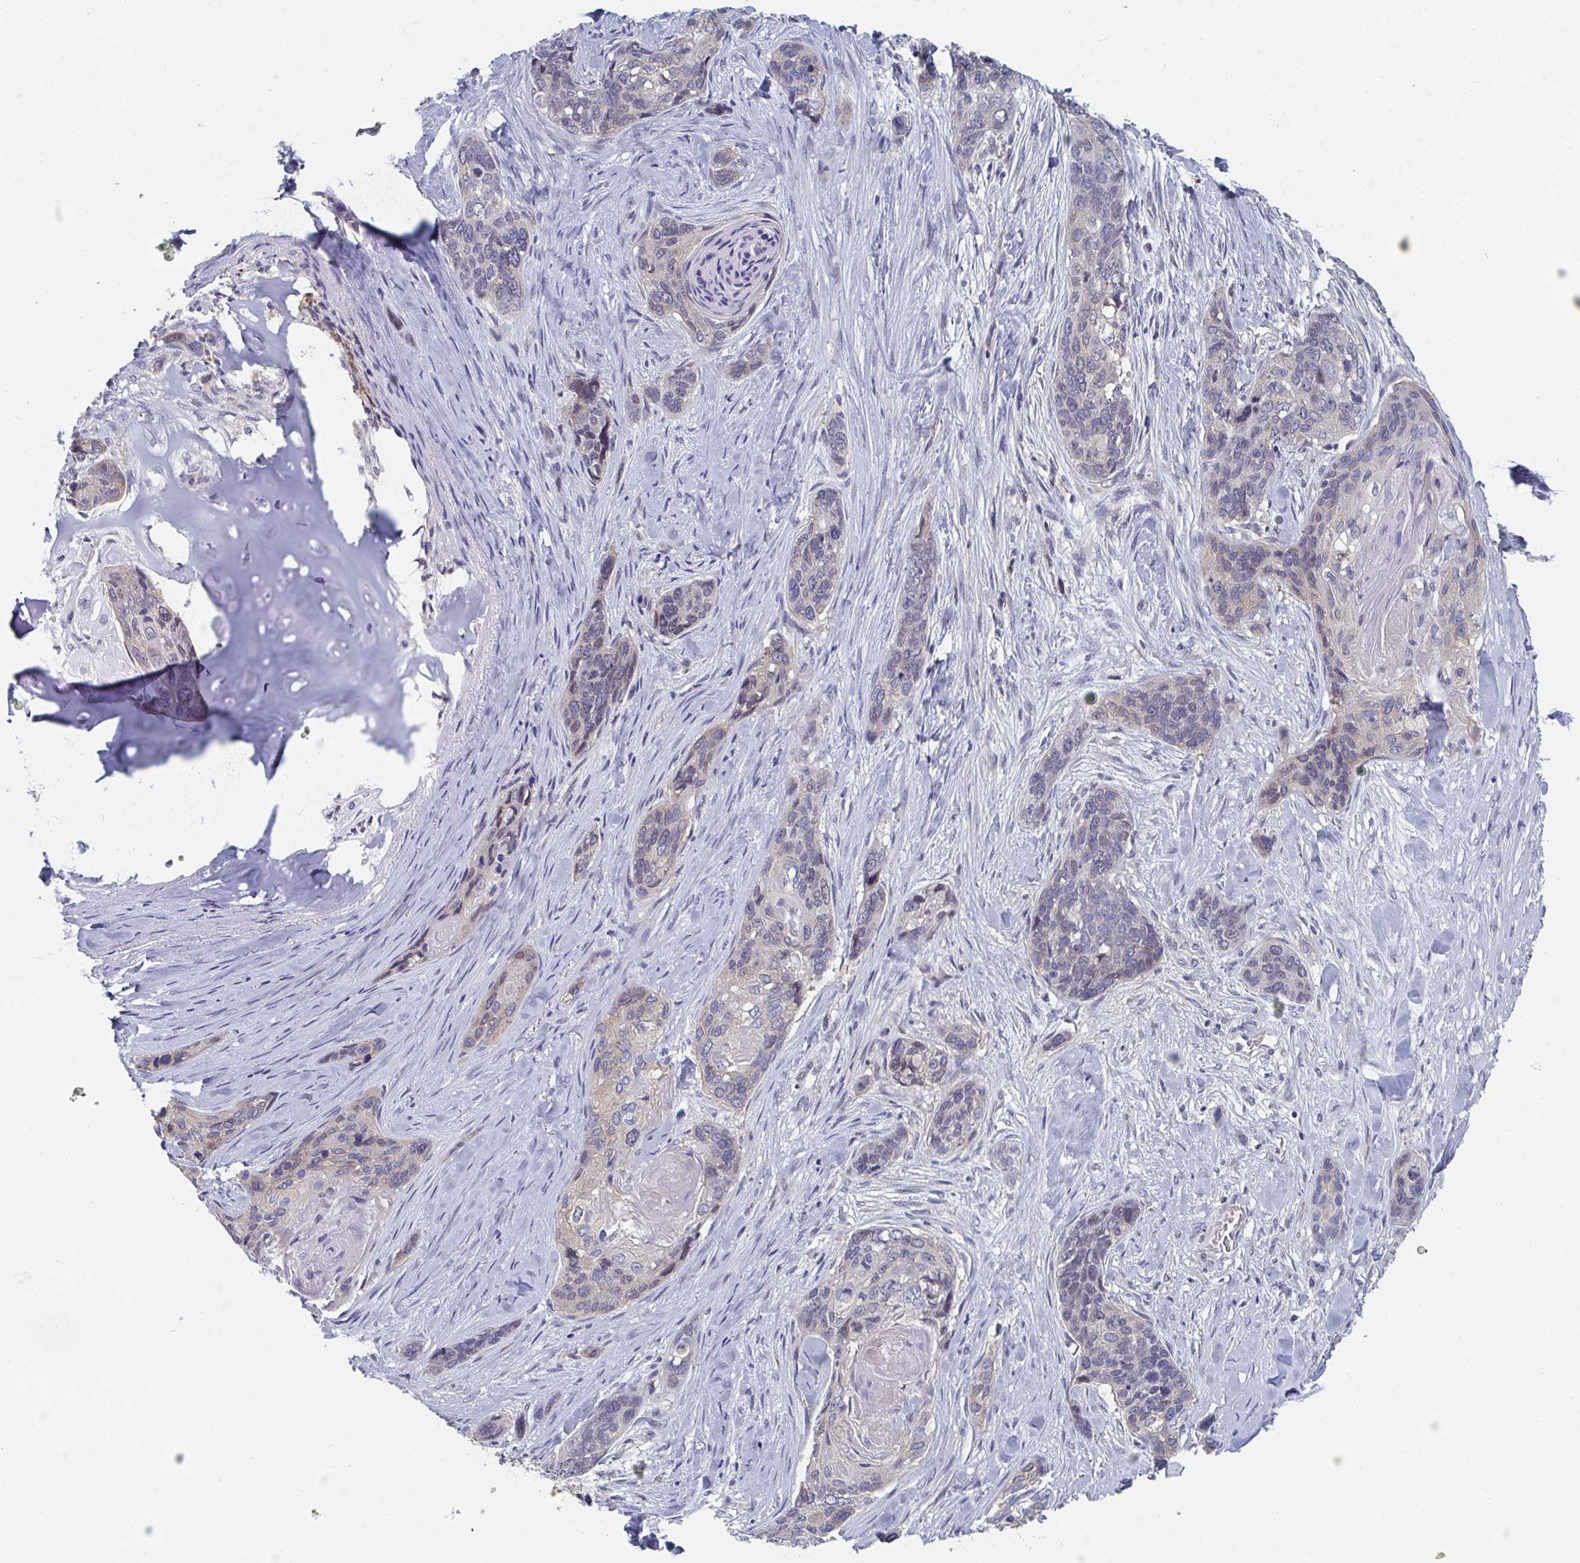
{"staining": {"intensity": "weak", "quantity": "<25%", "location": "cytoplasmic/membranous,nuclear"}, "tissue": "lung cancer", "cell_type": "Tumor cells", "image_type": "cancer", "snomed": [{"axis": "morphology", "description": "Squamous cell carcinoma, NOS"}, {"axis": "morphology", "description": "Squamous cell carcinoma, metastatic, NOS"}, {"axis": "topography", "description": "Lymph node"}, {"axis": "topography", "description": "Lung"}], "caption": "Human lung cancer stained for a protein using IHC exhibits no expression in tumor cells.", "gene": "CENPT", "patient": {"sex": "male", "age": 41}}